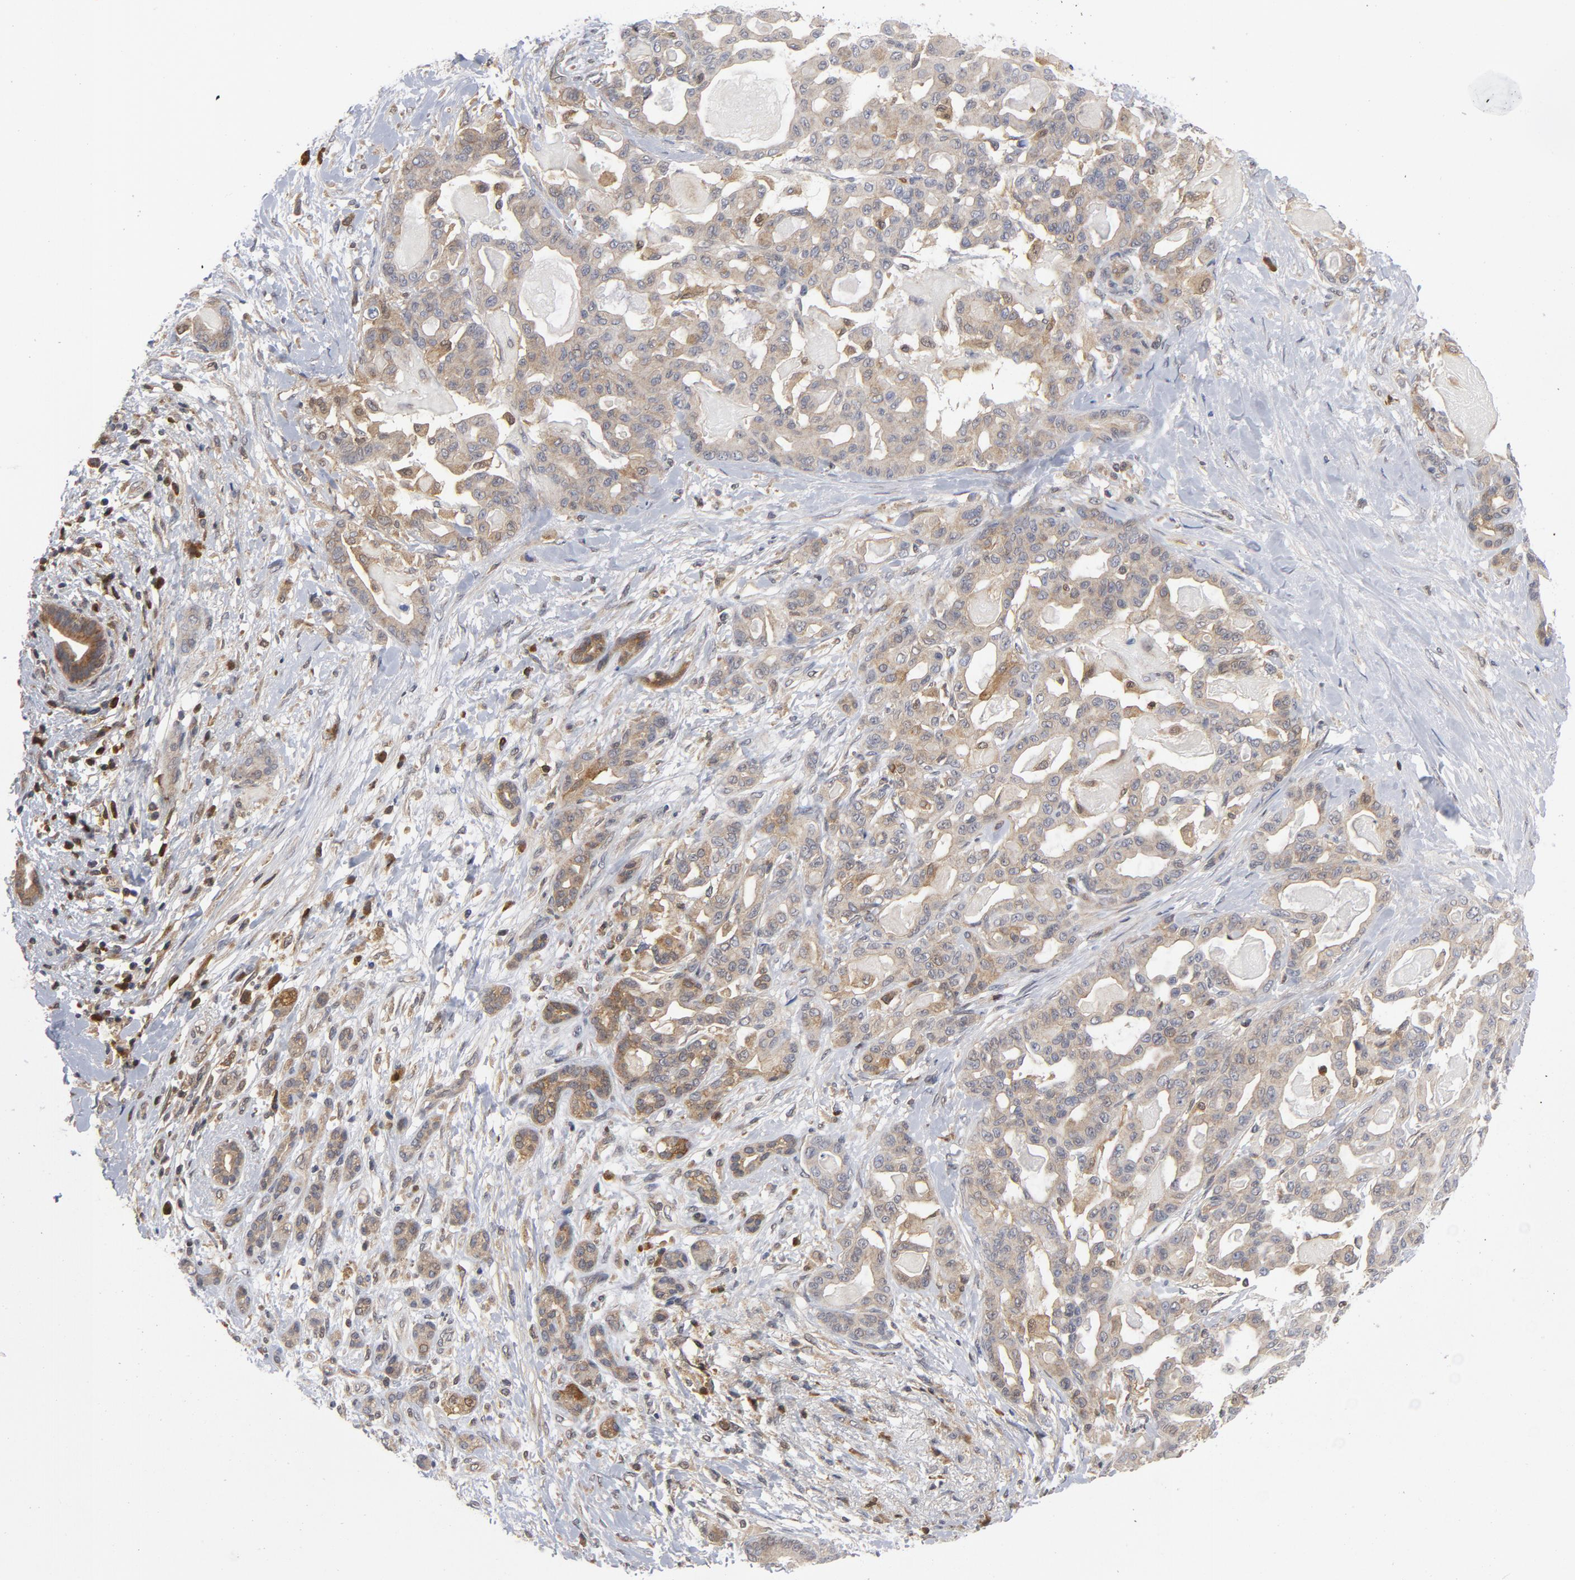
{"staining": {"intensity": "weak", "quantity": "<25%", "location": "cytoplasmic/membranous"}, "tissue": "pancreatic cancer", "cell_type": "Tumor cells", "image_type": "cancer", "snomed": [{"axis": "morphology", "description": "Adenocarcinoma, NOS"}, {"axis": "topography", "description": "Pancreas"}], "caption": "High power microscopy micrograph of an IHC micrograph of adenocarcinoma (pancreatic), revealing no significant expression in tumor cells.", "gene": "TRADD", "patient": {"sex": "male", "age": 63}}